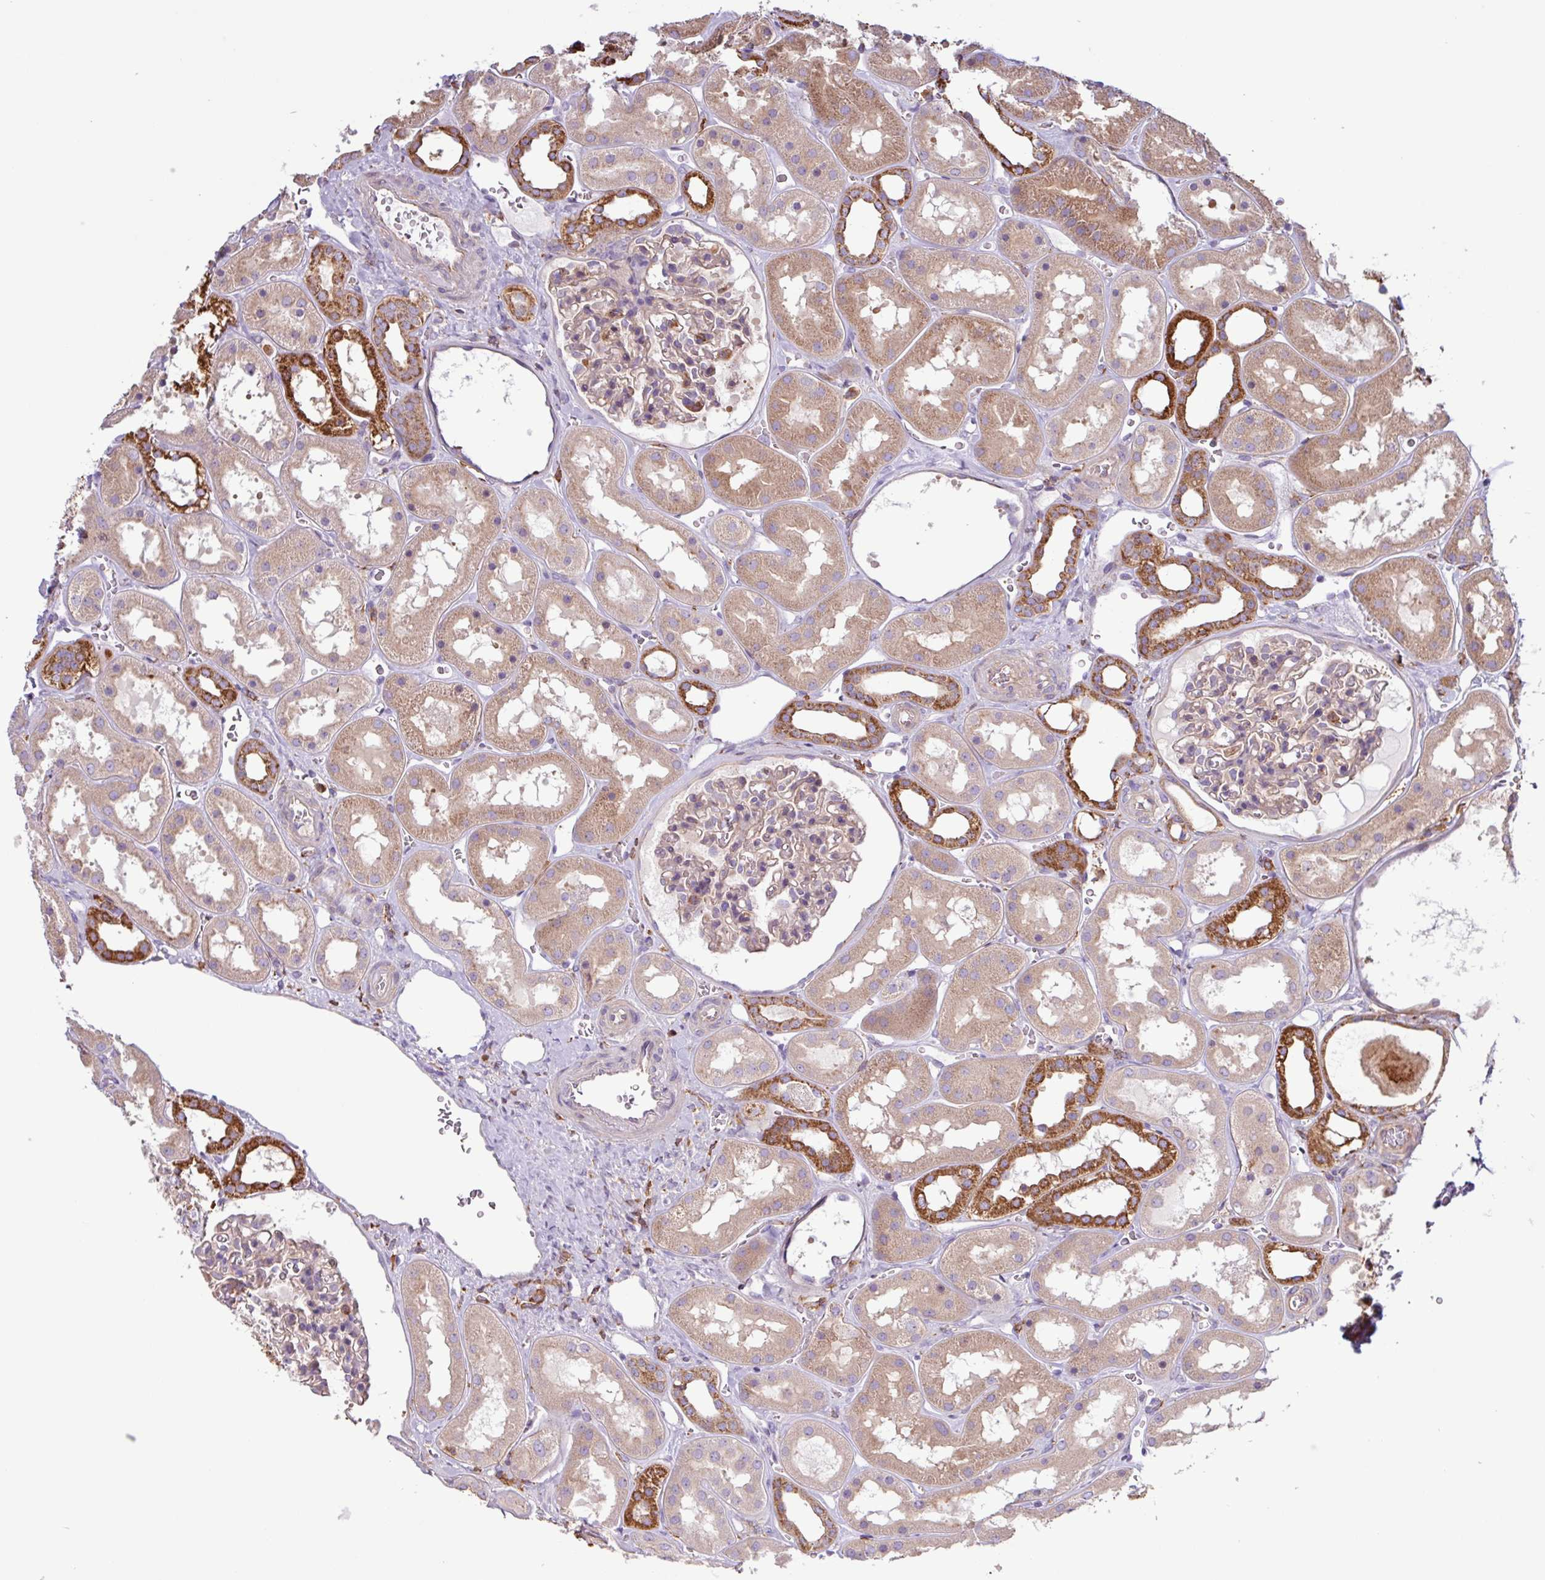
{"staining": {"intensity": "moderate", "quantity": "25%-75%", "location": "cytoplasmic/membranous"}, "tissue": "kidney", "cell_type": "Cells in glomeruli", "image_type": "normal", "snomed": [{"axis": "morphology", "description": "Normal tissue, NOS"}, {"axis": "topography", "description": "Kidney"}], "caption": "About 25%-75% of cells in glomeruli in normal kidney display moderate cytoplasmic/membranous protein expression as visualized by brown immunohistochemical staining.", "gene": "ACTR3B", "patient": {"sex": "female", "age": 41}}